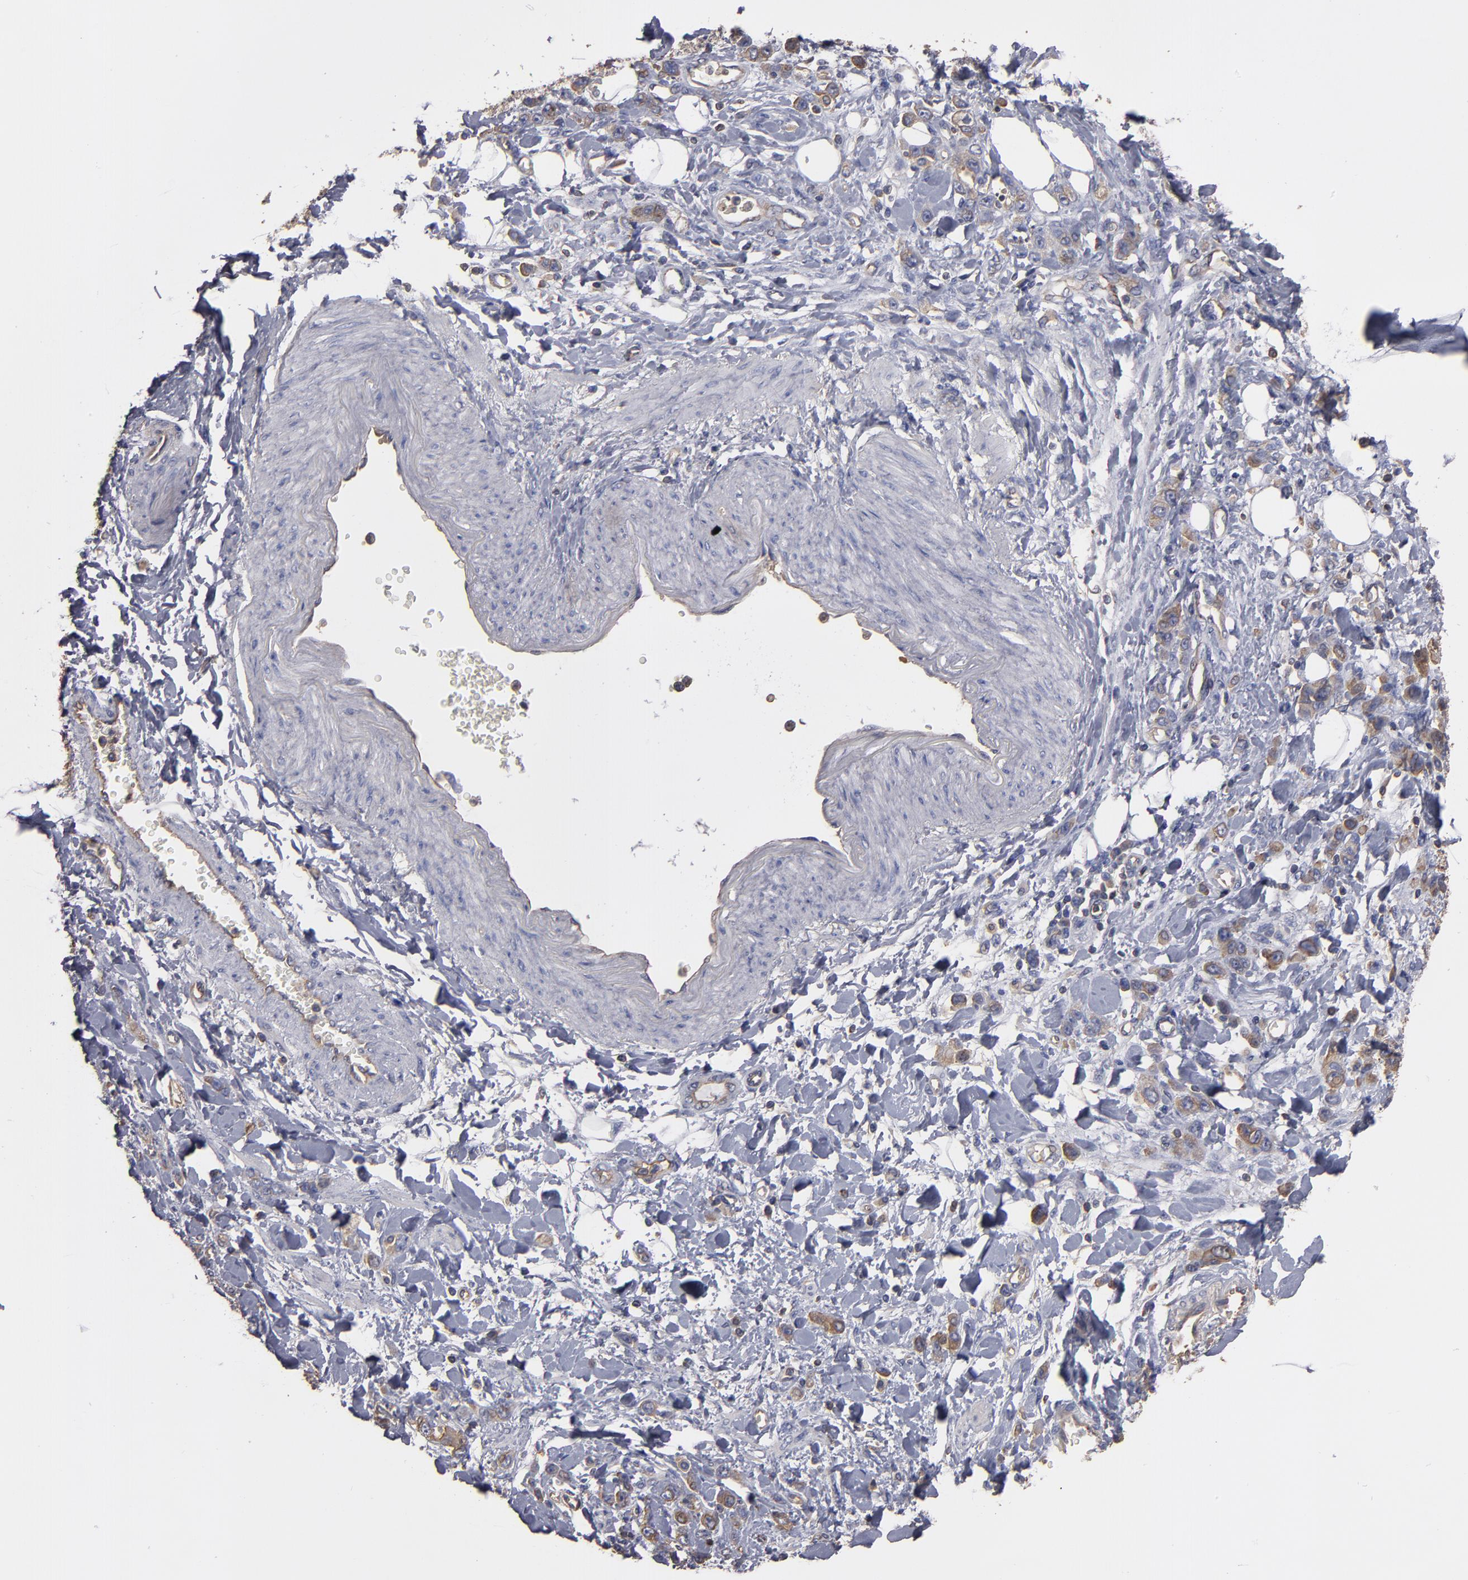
{"staining": {"intensity": "weak", "quantity": "25%-75%", "location": "cytoplasmic/membranous"}, "tissue": "stomach cancer", "cell_type": "Tumor cells", "image_type": "cancer", "snomed": [{"axis": "morphology", "description": "Normal tissue, NOS"}, {"axis": "morphology", "description": "Adenocarcinoma, NOS"}, {"axis": "topography", "description": "Stomach"}], "caption": "This image demonstrates stomach cancer (adenocarcinoma) stained with immunohistochemistry (IHC) to label a protein in brown. The cytoplasmic/membranous of tumor cells show weak positivity for the protein. Nuclei are counter-stained blue.", "gene": "ESYT2", "patient": {"sex": "male", "age": 82}}